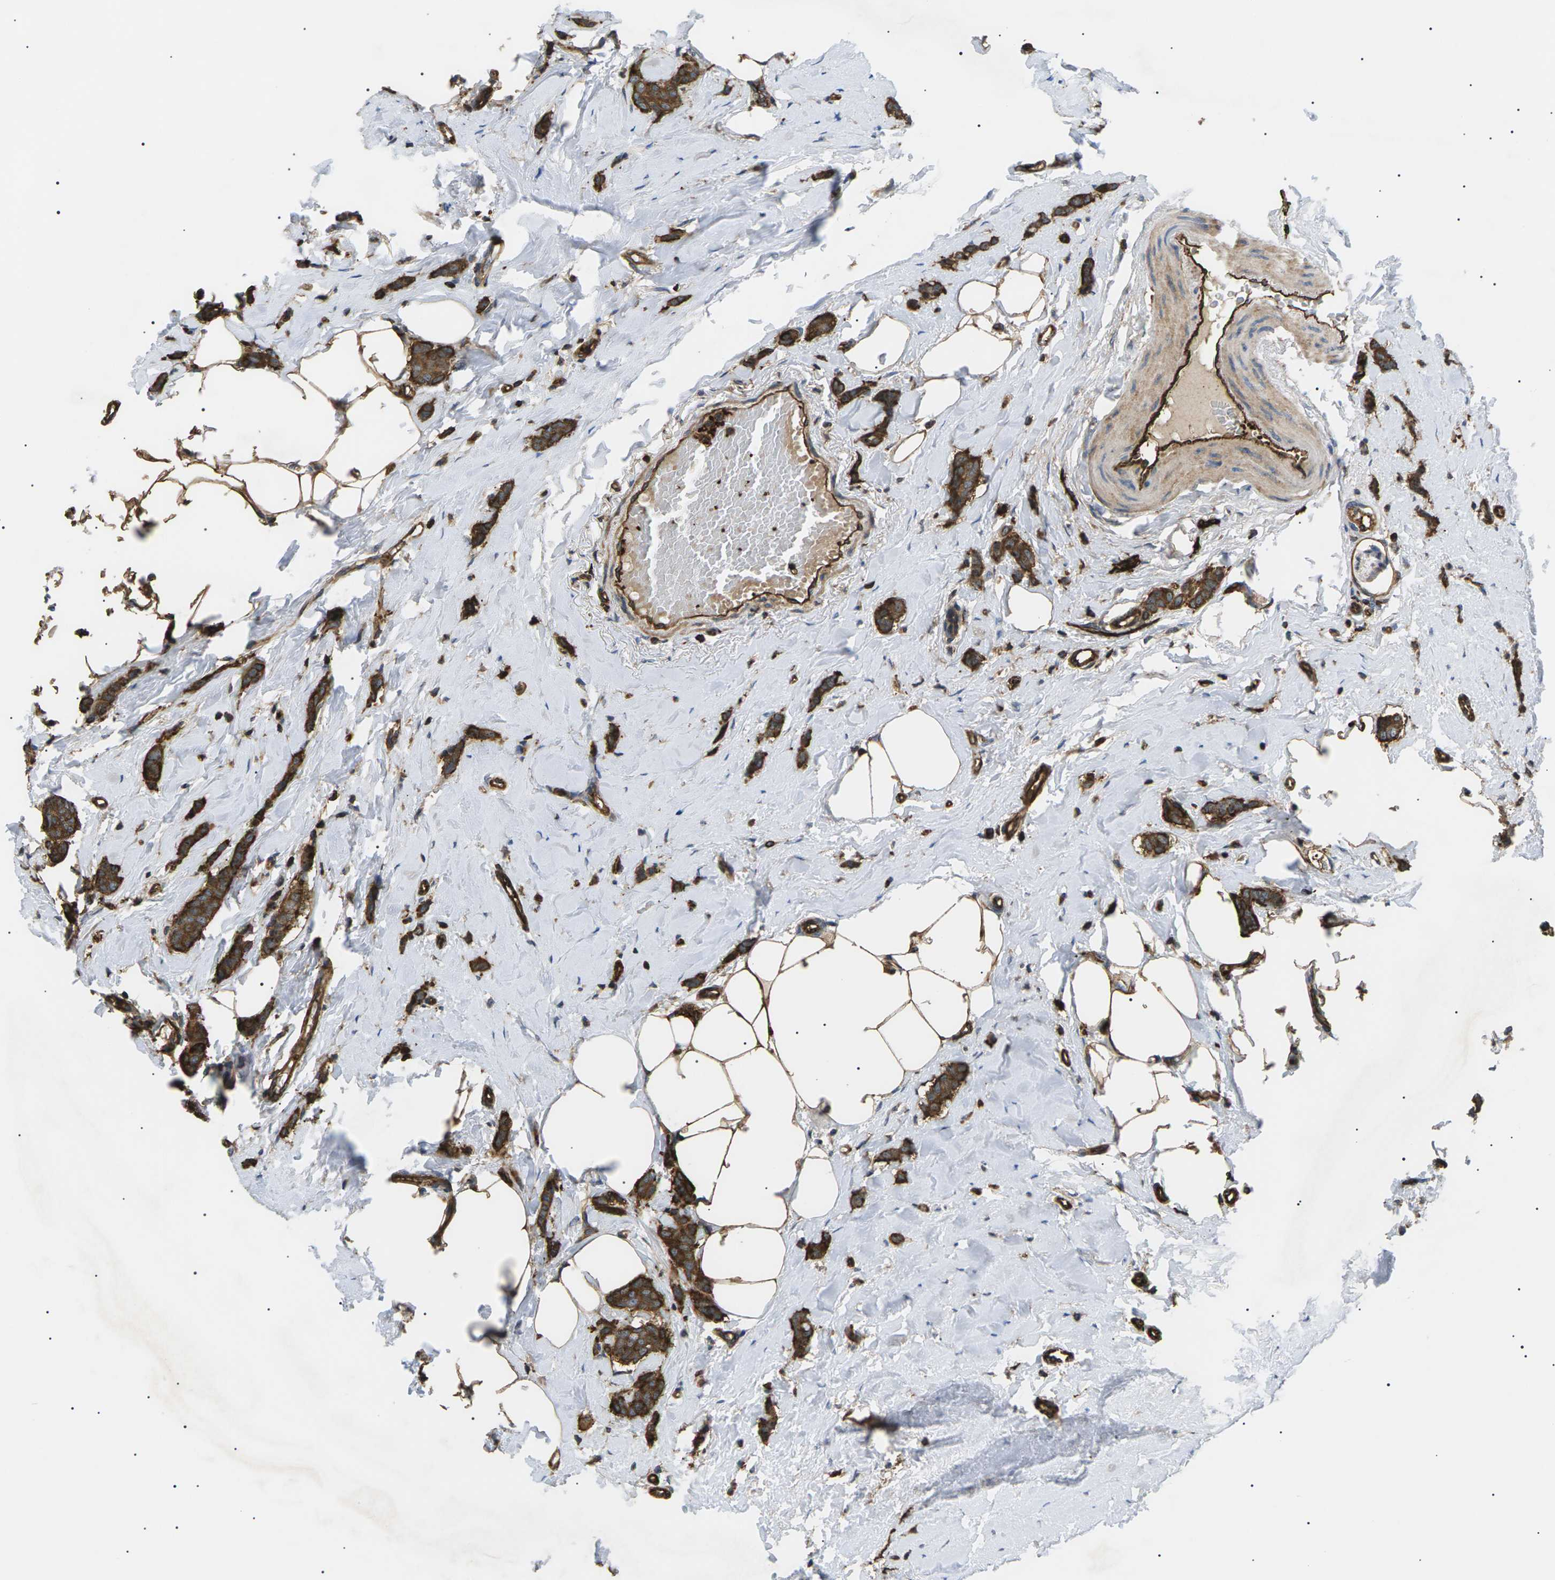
{"staining": {"intensity": "strong", "quantity": ">75%", "location": "cytoplasmic/membranous"}, "tissue": "breast cancer", "cell_type": "Tumor cells", "image_type": "cancer", "snomed": [{"axis": "morphology", "description": "Lobular carcinoma"}, {"axis": "topography", "description": "Skin"}, {"axis": "topography", "description": "Breast"}], "caption": "Immunohistochemical staining of human breast lobular carcinoma exhibits high levels of strong cytoplasmic/membranous protein expression in approximately >75% of tumor cells. The staining is performed using DAB (3,3'-diaminobenzidine) brown chromogen to label protein expression. The nuclei are counter-stained blue using hematoxylin.", "gene": "TMTC4", "patient": {"sex": "female", "age": 46}}